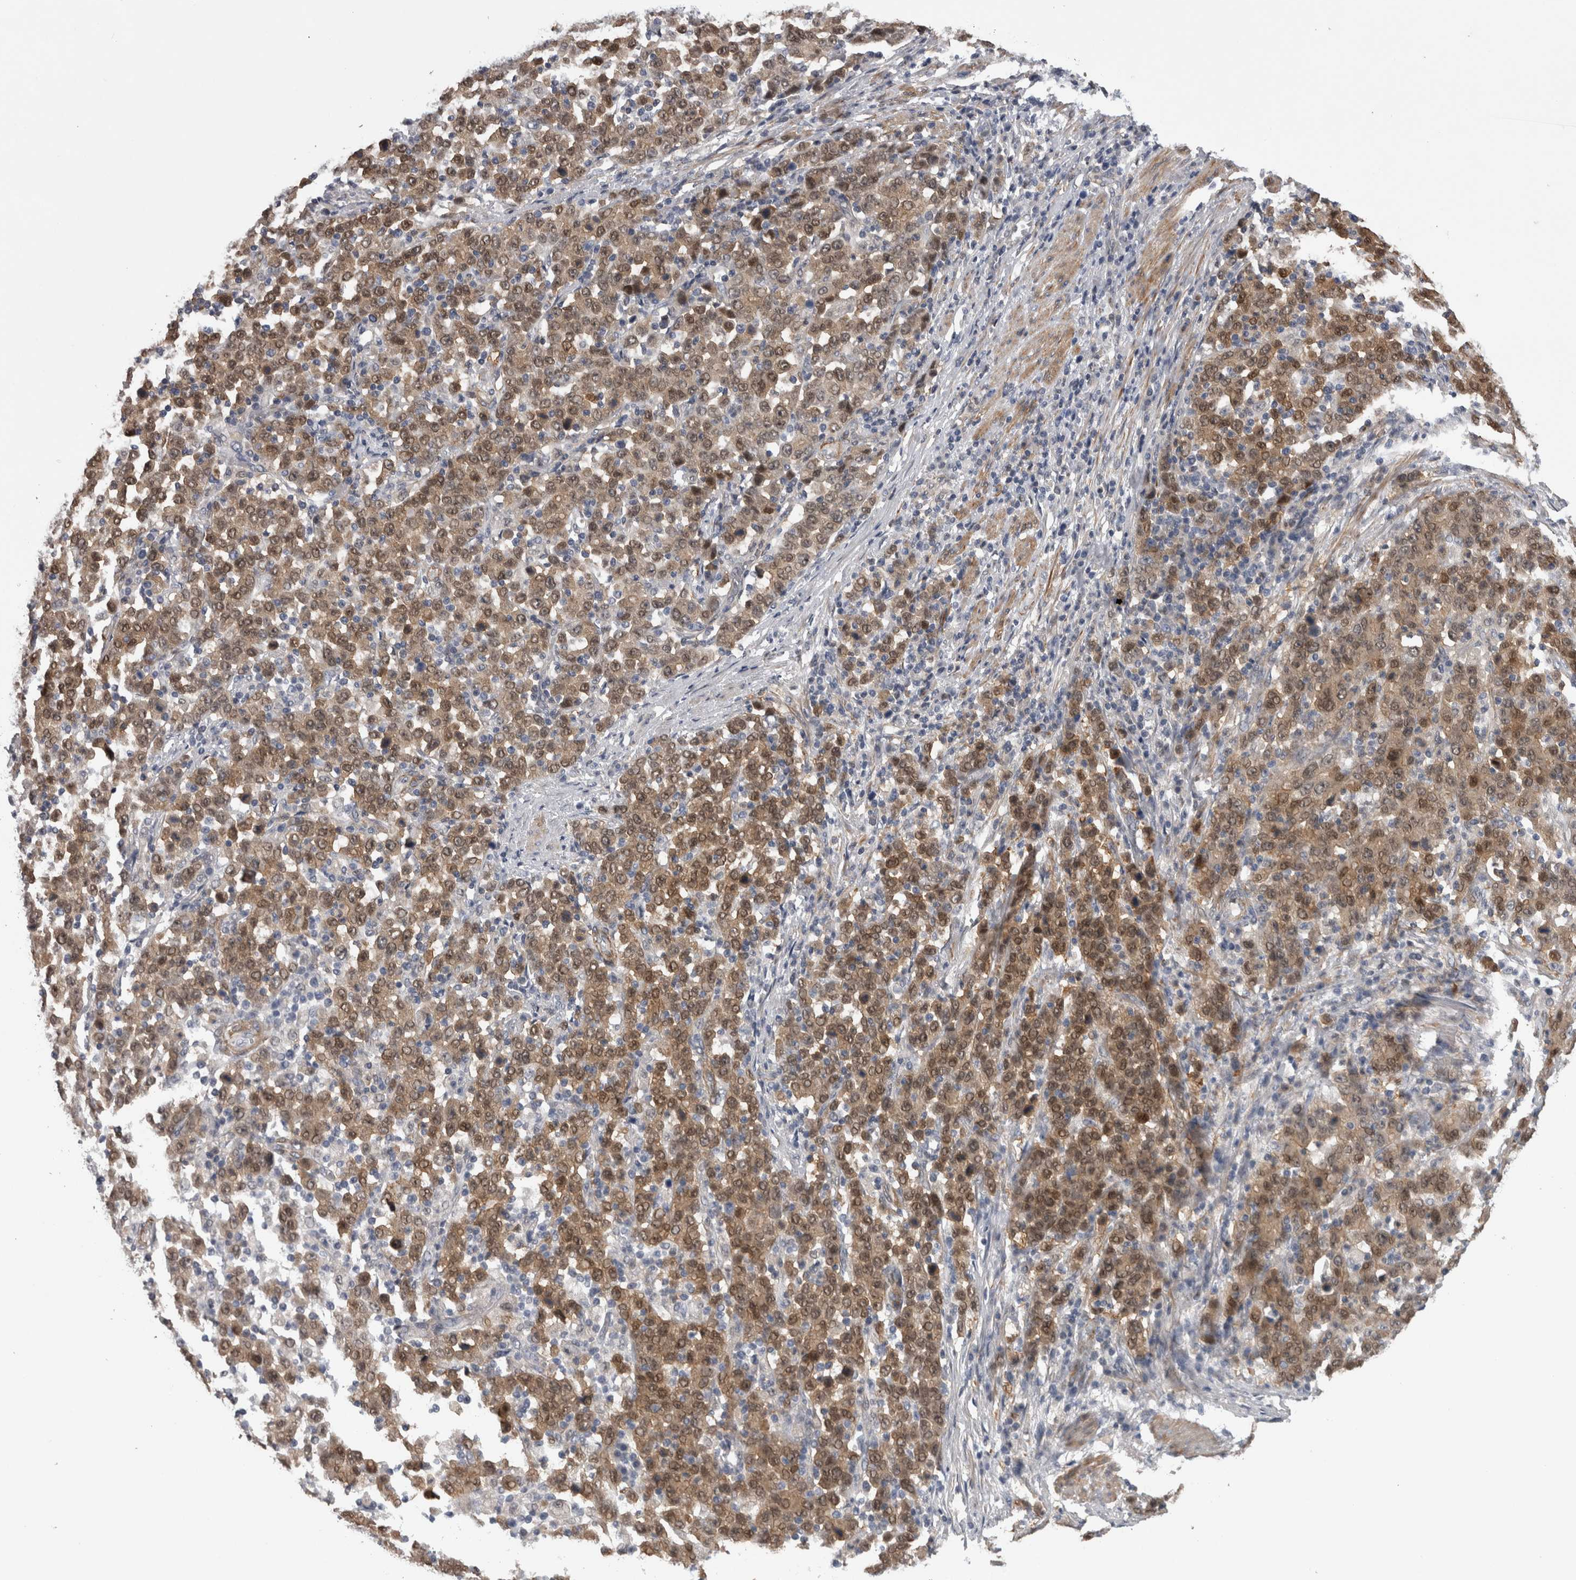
{"staining": {"intensity": "moderate", "quantity": ">75%", "location": "cytoplasmic/membranous,nuclear"}, "tissue": "stomach cancer", "cell_type": "Tumor cells", "image_type": "cancer", "snomed": [{"axis": "morphology", "description": "Adenocarcinoma, NOS"}, {"axis": "topography", "description": "Stomach, upper"}], "caption": "Tumor cells display medium levels of moderate cytoplasmic/membranous and nuclear positivity in approximately >75% of cells in adenocarcinoma (stomach).", "gene": "NAPRT", "patient": {"sex": "male", "age": 69}}